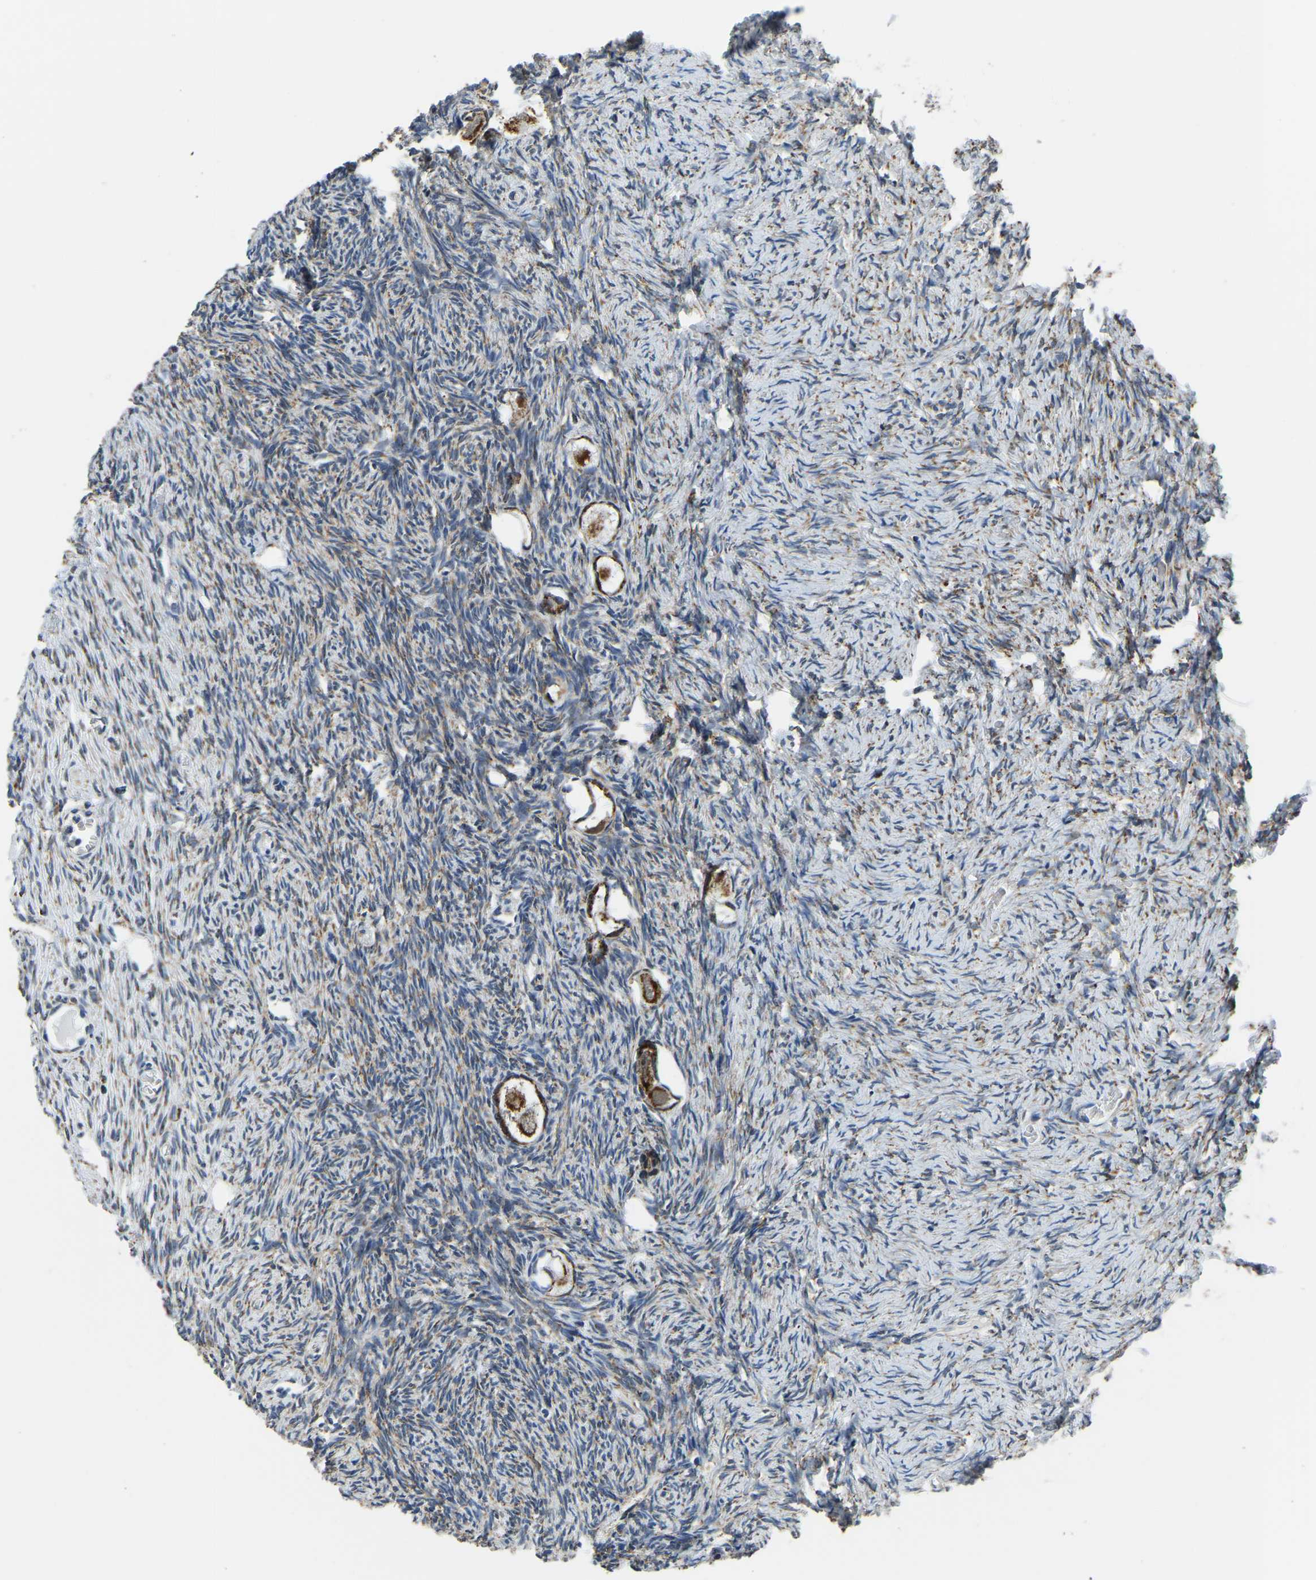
{"staining": {"intensity": "strong", "quantity": ">75%", "location": "cytoplasmic/membranous"}, "tissue": "ovary", "cell_type": "Follicle cells", "image_type": "normal", "snomed": [{"axis": "morphology", "description": "Normal tissue, NOS"}, {"axis": "topography", "description": "Ovary"}], "caption": "This photomicrograph demonstrates immunohistochemistry staining of unremarkable ovary, with high strong cytoplasmic/membranous expression in about >75% of follicle cells.", "gene": "BNIP3L", "patient": {"sex": "female", "age": 27}}